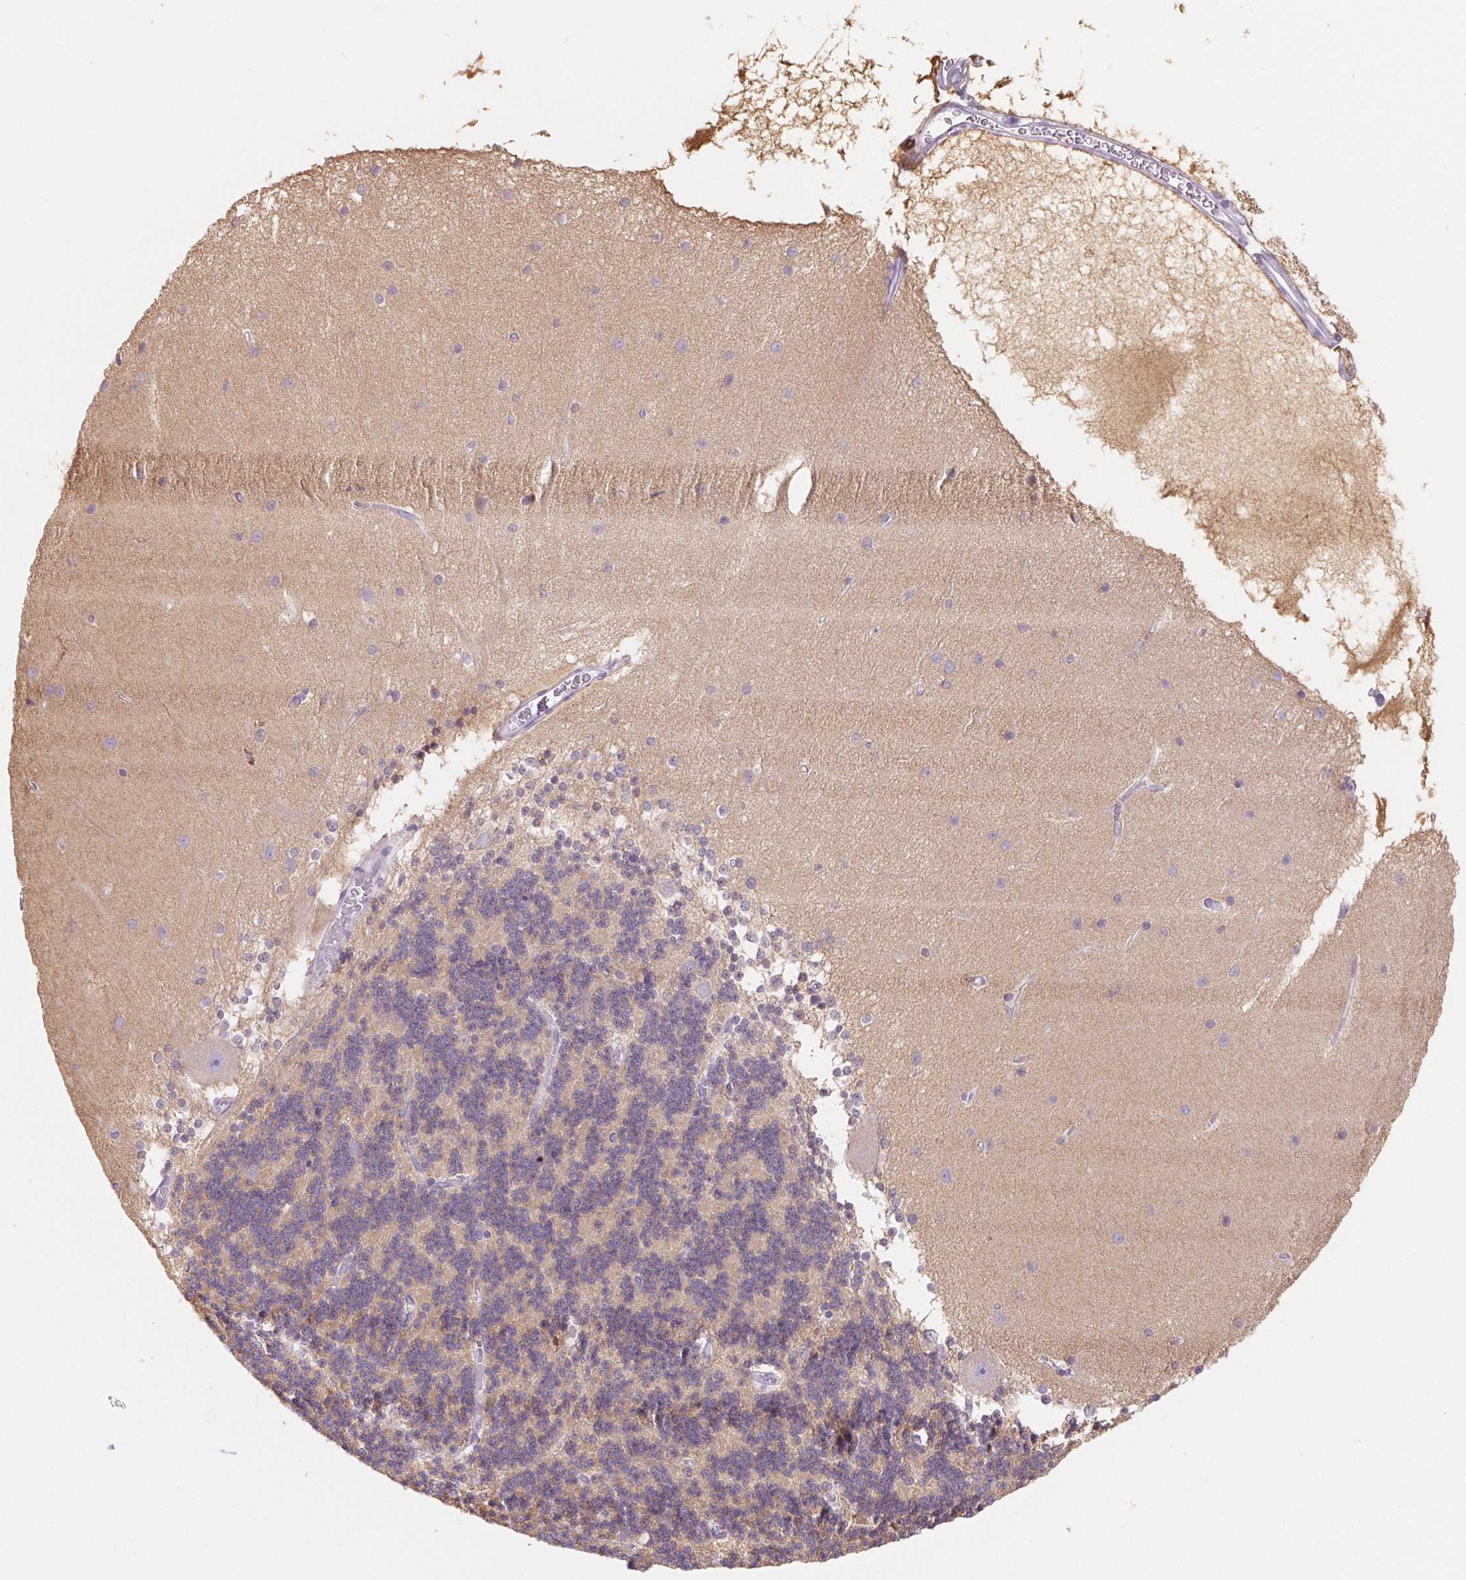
{"staining": {"intensity": "weak", "quantity": "25%-75%", "location": "cytoplasmic/membranous"}, "tissue": "cerebellum", "cell_type": "Cells in granular layer", "image_type": "normal", "snomed": [{"axis": "morphology", "description": "Normal tissue, NOS"}, {"axis": "topography", "description": "Cerebellum"}], "caption": "Immunohistochemical staining of unremarkable human cerebellum shows 25%-75% levels of weak cytoplasmic/membranous protein staining in about 25%-75% of cells in granular layer.", "gene": "PNLIP", "patient": {"sex": "female", "age": 54}}